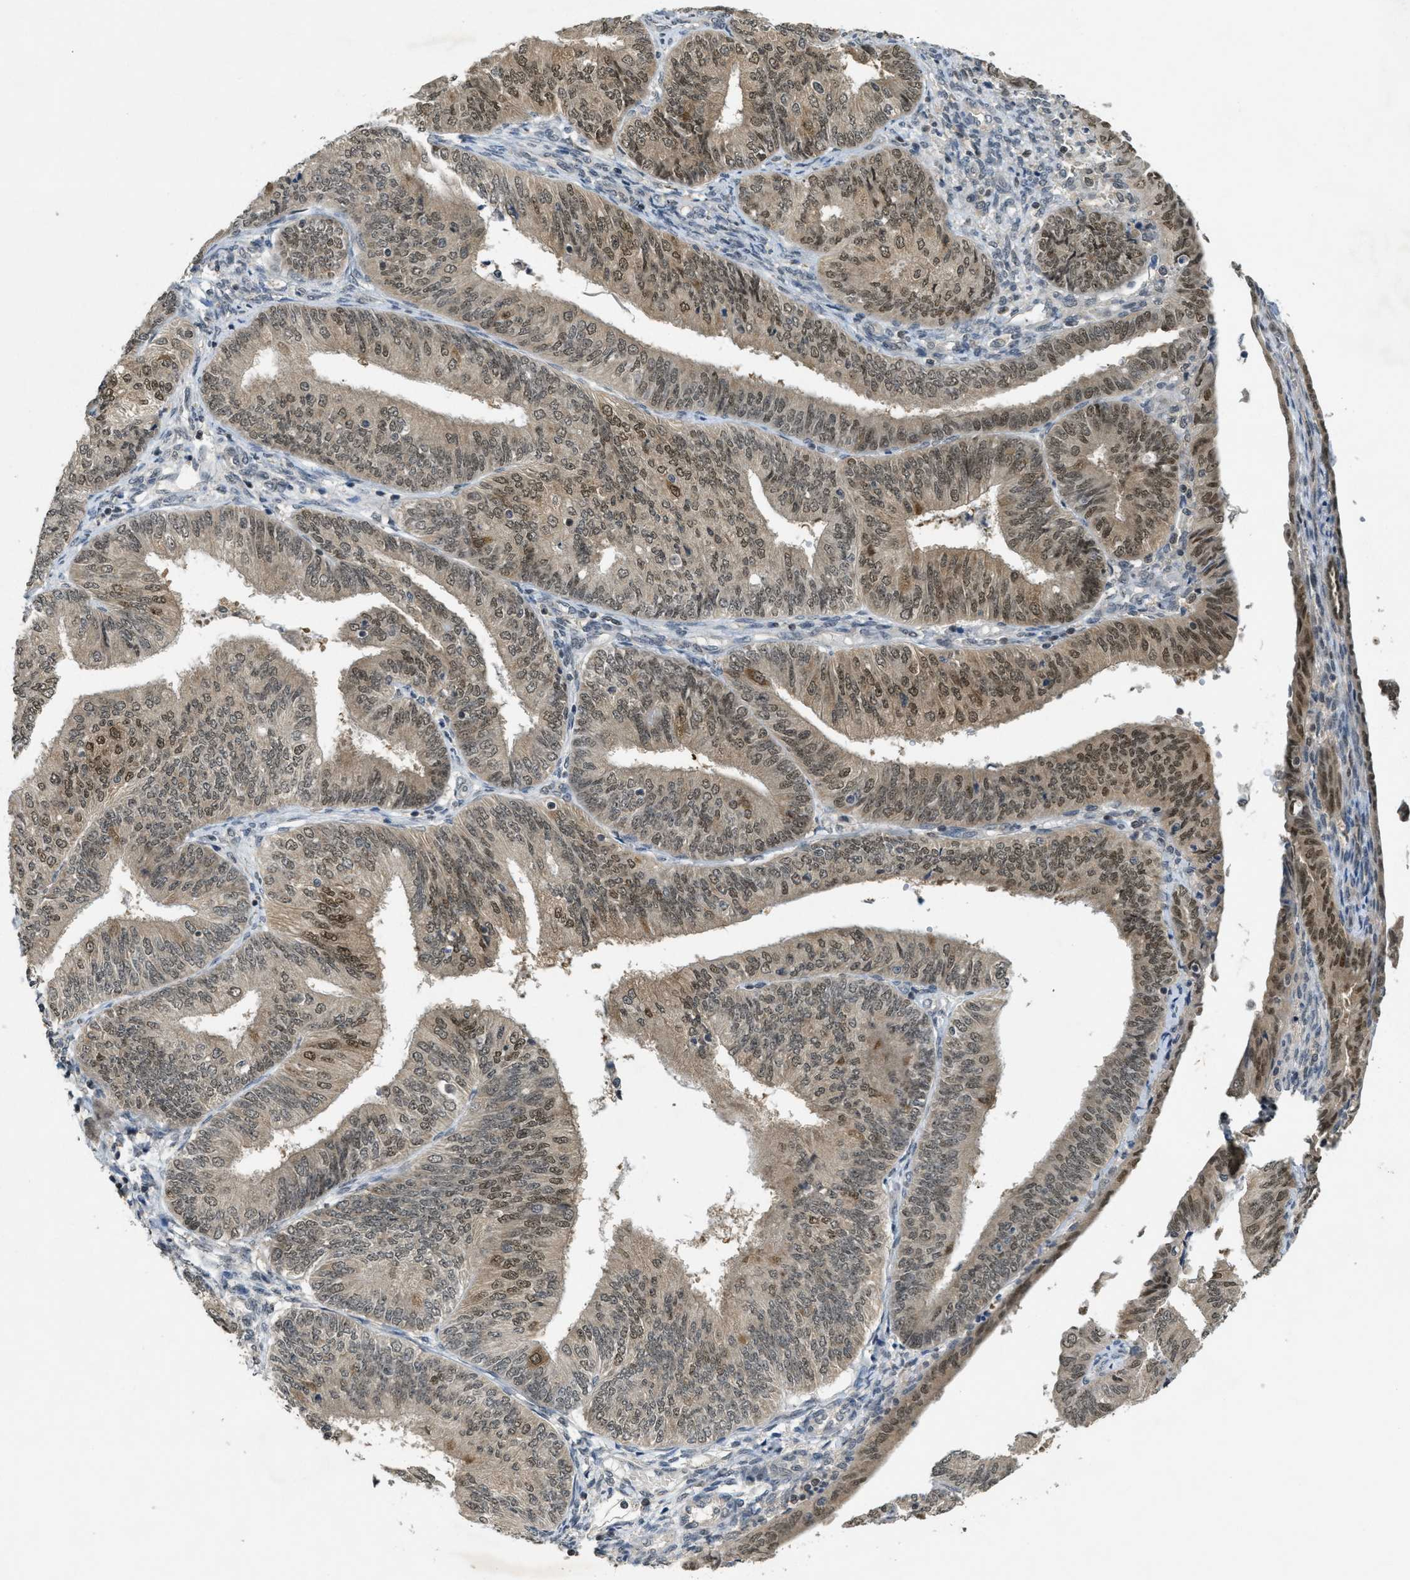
{"staining": {"intensity": "moderate", "quantity": ">75%", "location": "cytoplasmic/membranous,nuclear"}, "tissue": "endometrial cancer", "cell_type": "Tumor cells", "image_type": "cancer", "snomed": [{"axis": "morphology", "description": "Adenocarcinoma, NOS"}, {"axis": "topography", "description": "Endometrium"}], "caption": "Tumor cells display moderate cytoplasmic/membranous and nuclear staining in approximately >75% of cells in endometrial cancer. The protein is shown in brown color, while the nuclei are stained blue.", "gene": "DNAJB1", "patient": {"sex": "female", "age": 58}}